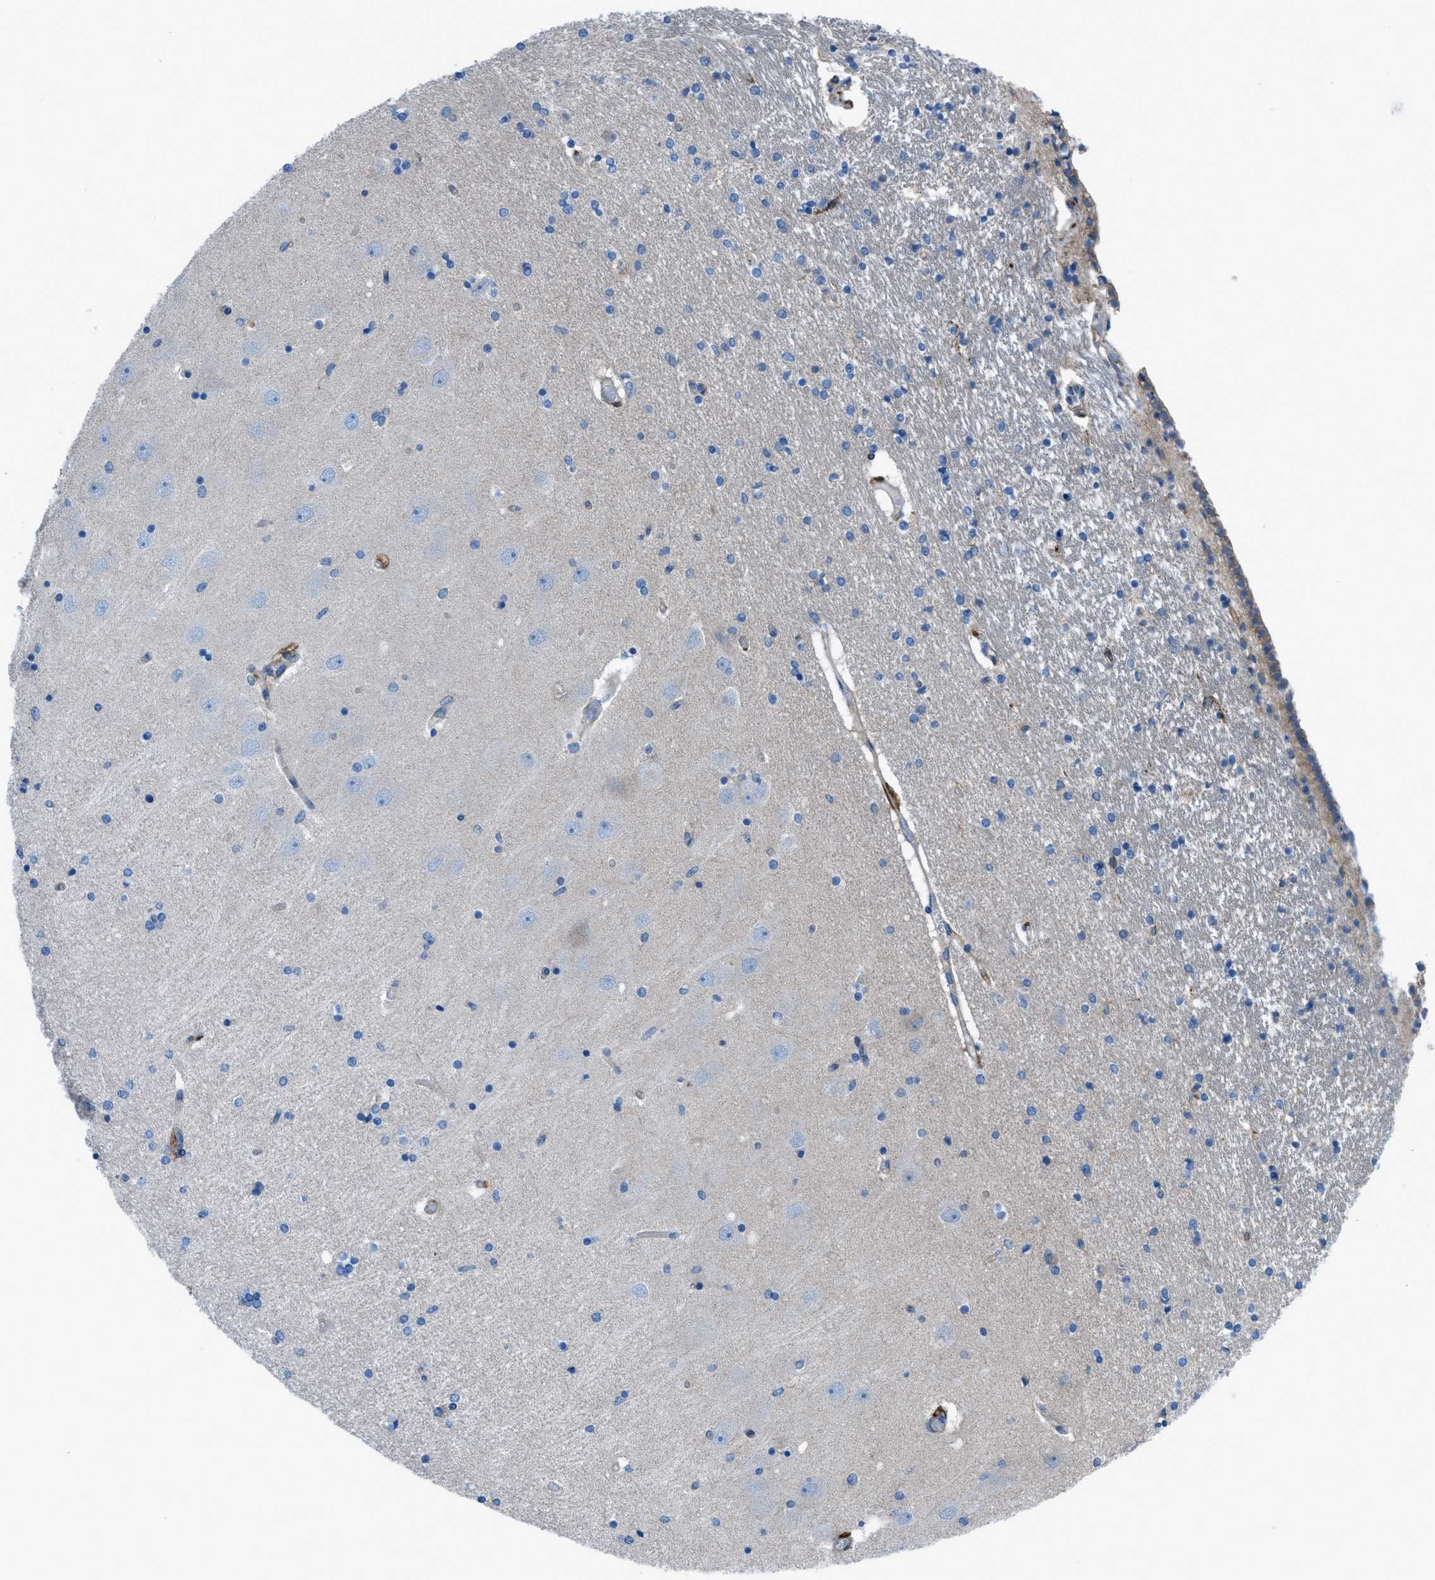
{"staining": {"intensity": "negative", "quantity": "none", "location": "none"}, "tissue": "hippocampus", "cell_type": "Glial cells", "image_type": "normal", "snomed": [{"axis": "morphology", "description": "Normal tissue, NOS"}, {"axis": "topography", "description": "Hippocampus"}], "caption": "The image demonstrates no staining of glial cells in benign hippocampus. (DAB immunohistochemistry (IHC) visualized using brightfield microscopy, high magnification).", "gene": "EGFR", "patient": {"sex": "female", "age": 54}}